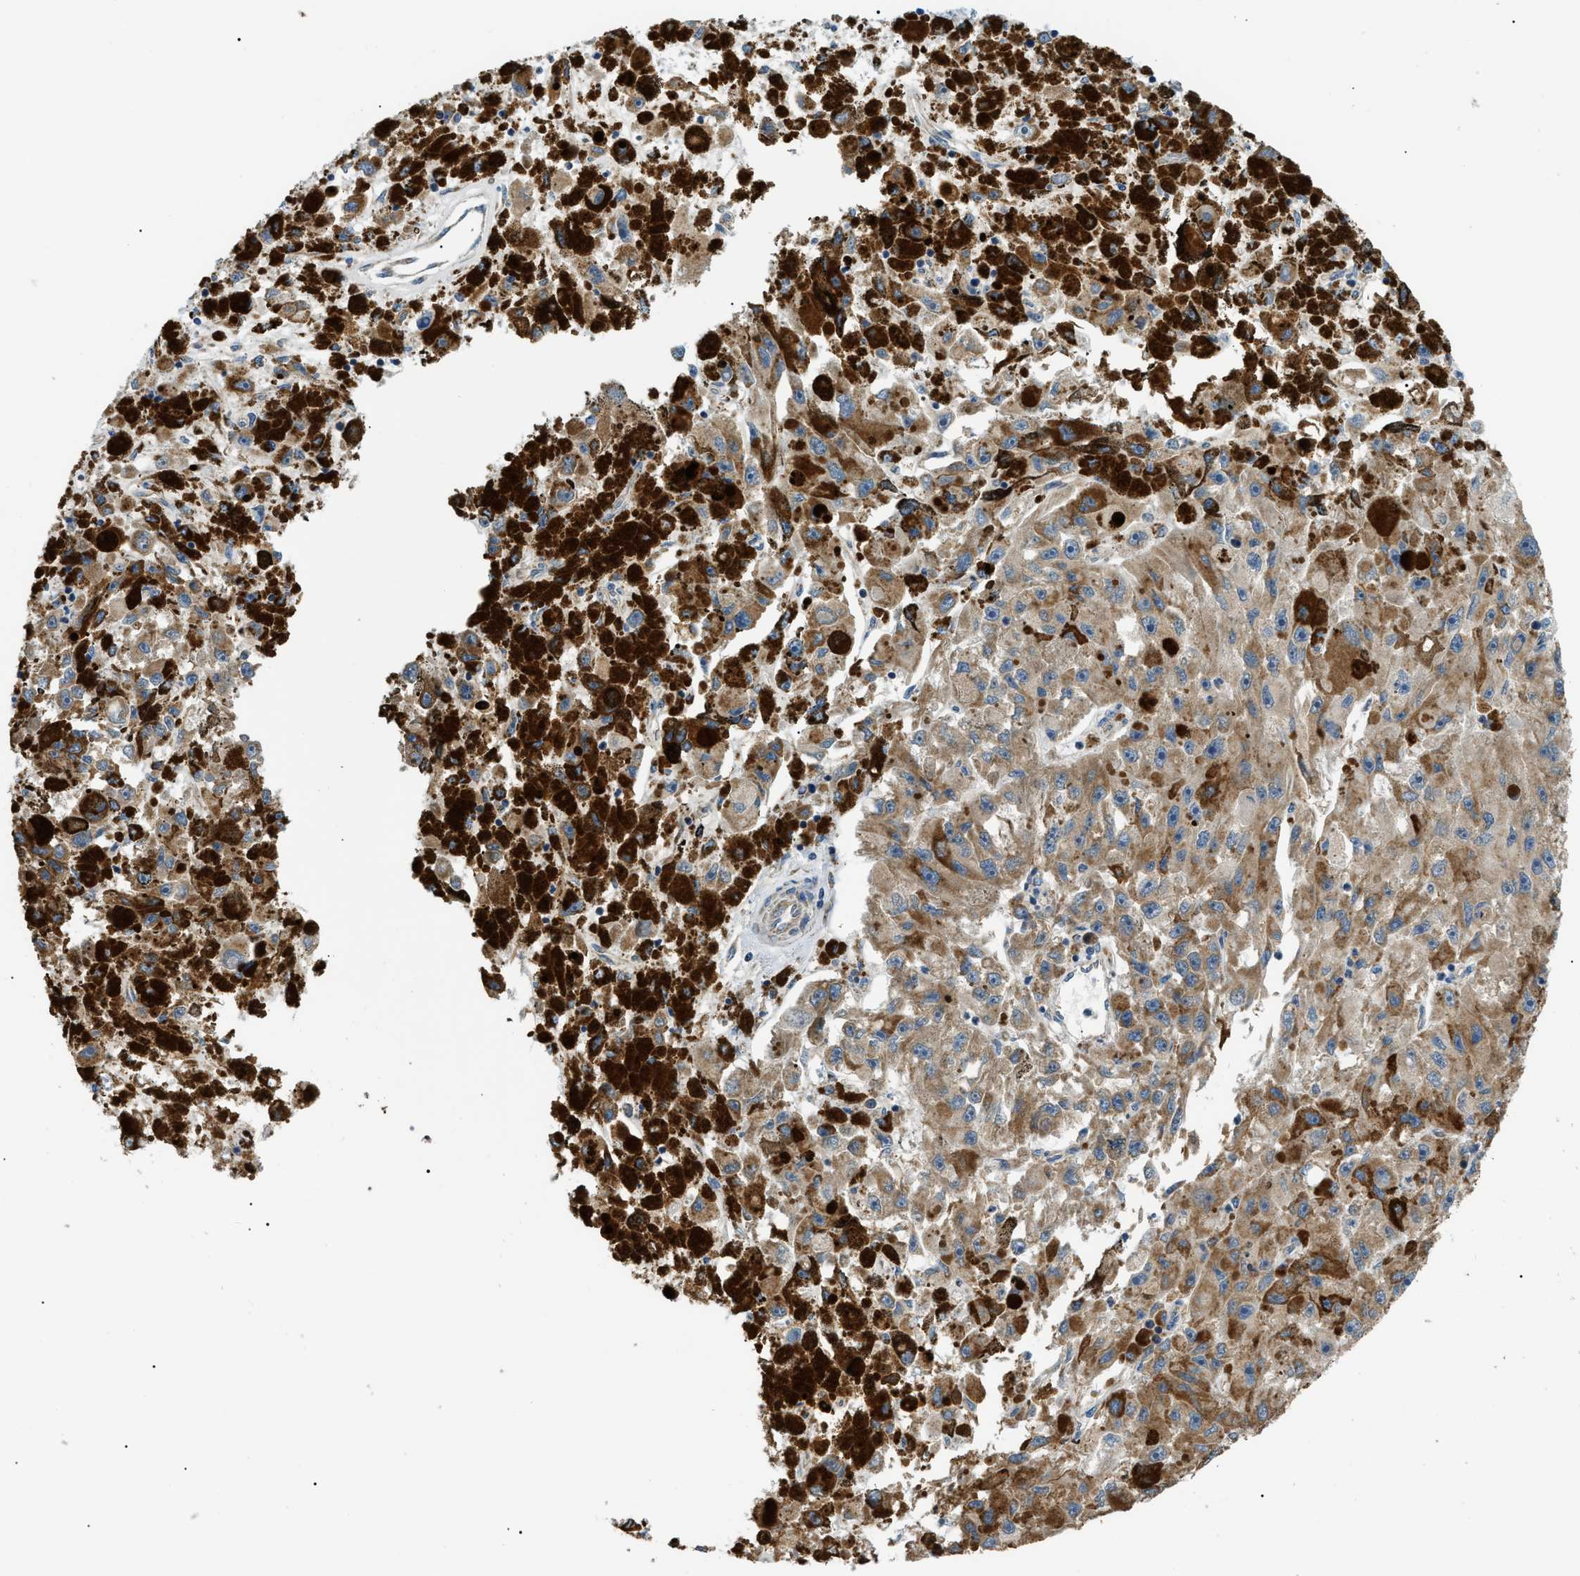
{"staining": {"intensity": "moderate", "quantity": ">75%", "location": "cytoplasmic/membranous"}, "tissue": "melanoma", "cell_type": "Tumor cells", "image_type": "cancer", "snomed": [{"axis": "morphology", "description": "Malignant melanoma, NOS"}, {"axis": "topography", "description": "Skin"}], "caption": "High-power microscopy captured an immunohistochemistry histopathology image of malignant melanoma, revealing moderate cytoplasmic/membranous staining in about >75% of tumor cells.", "gene": "SRPK1", "patient": {"sex": "female", "age": 104}}